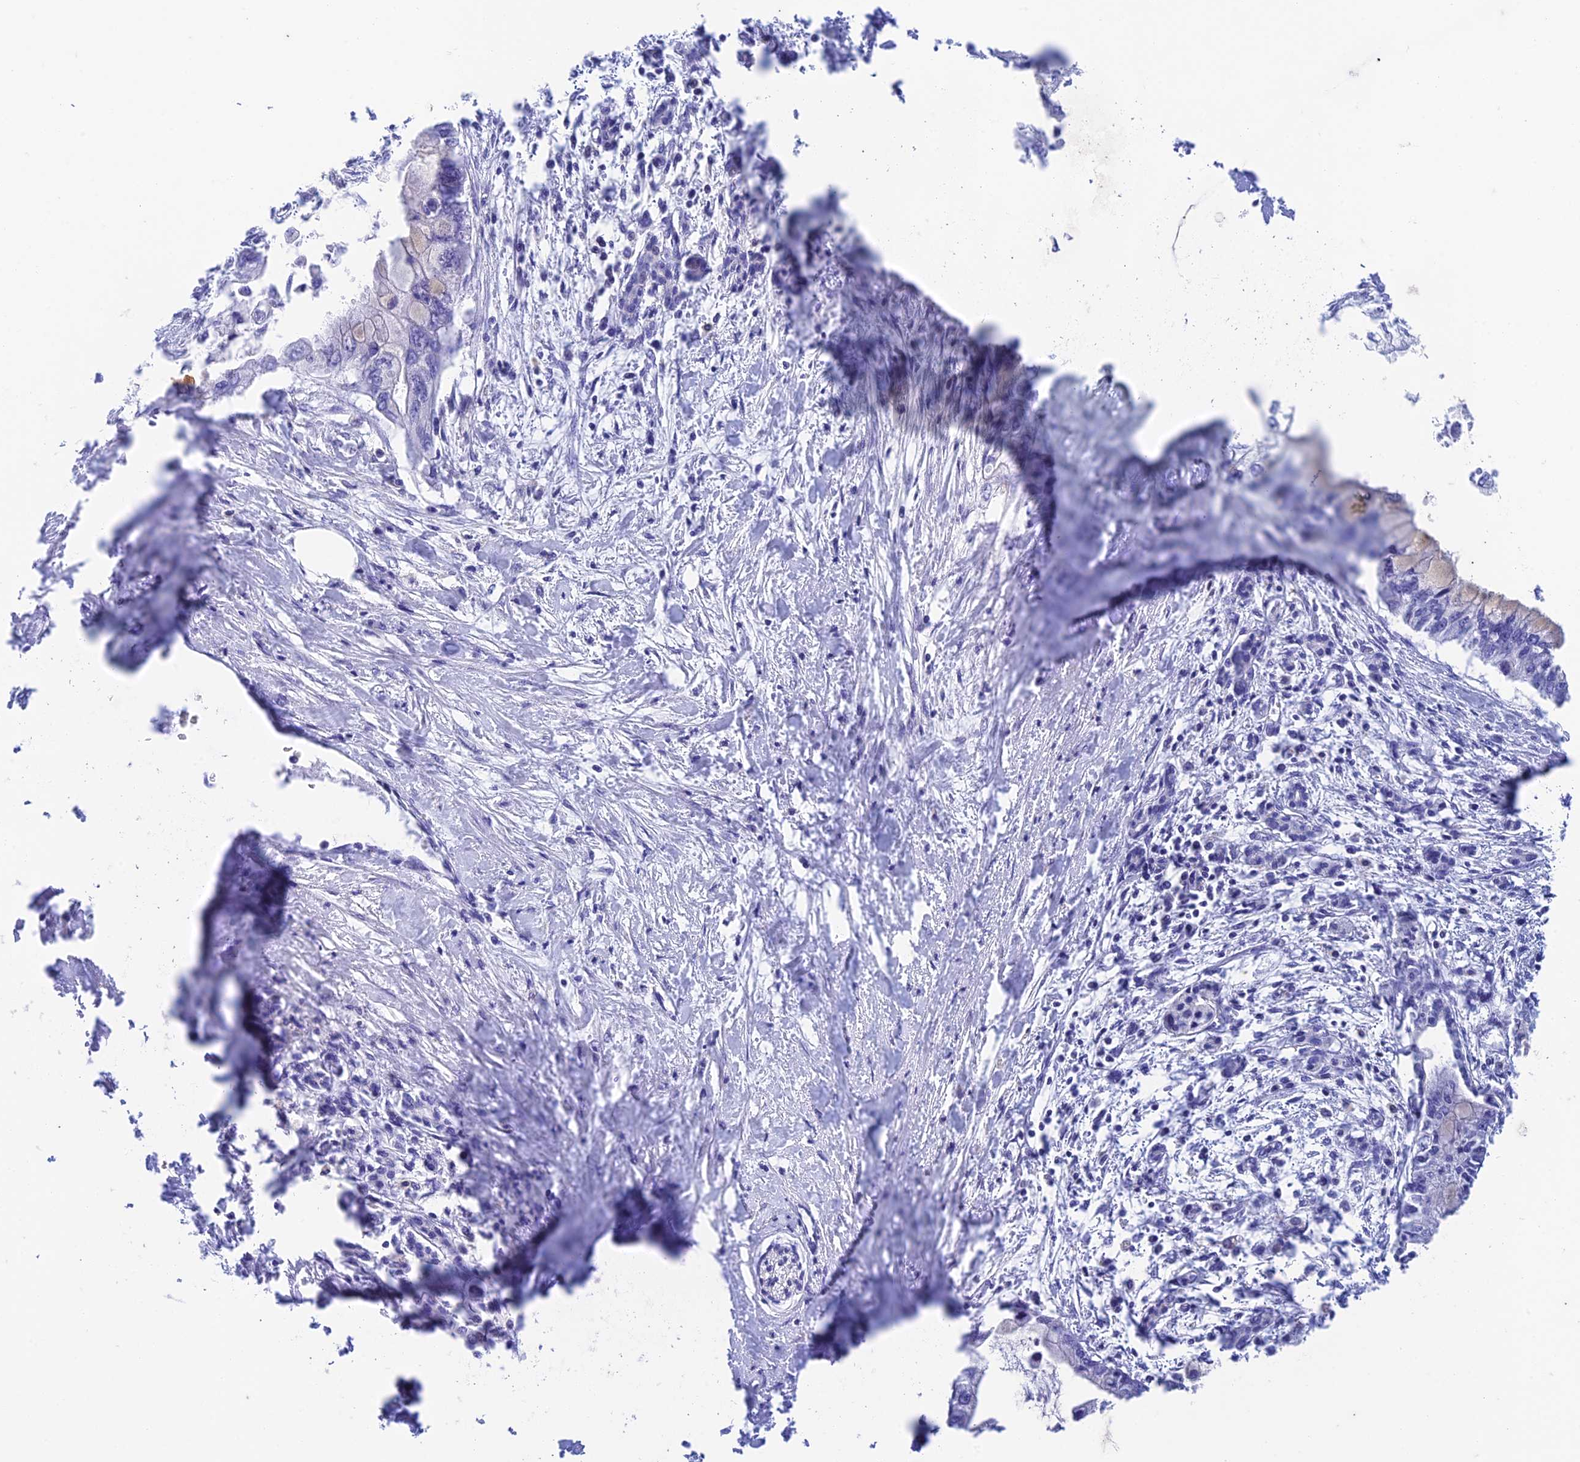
{"staining": {"intensity": "weak", "quantity": "25%-75%", "location": "cytoplasmic/membranous"}, "tissue": "pancreatic cancer", "cell_type": "Tumor cells", "image_type": "cancer", "snomed": [{"axis": "morphology", "description": "Adenocarcinoma, NOS"}, {"axis": "topography", "description": "Pancreas"}], "caption": "Immunohistochemistry (IHC) photomicrograph of human pancreatic cancer (adenocarcinoma) stained for a protein (brown), which demonstrates low levels of weak cytoplasmic/membranous positivity in approximately 25%-75% of tumor cells.", "gene": "FGF7", "patient": {"sex": "male", "age": 48}}